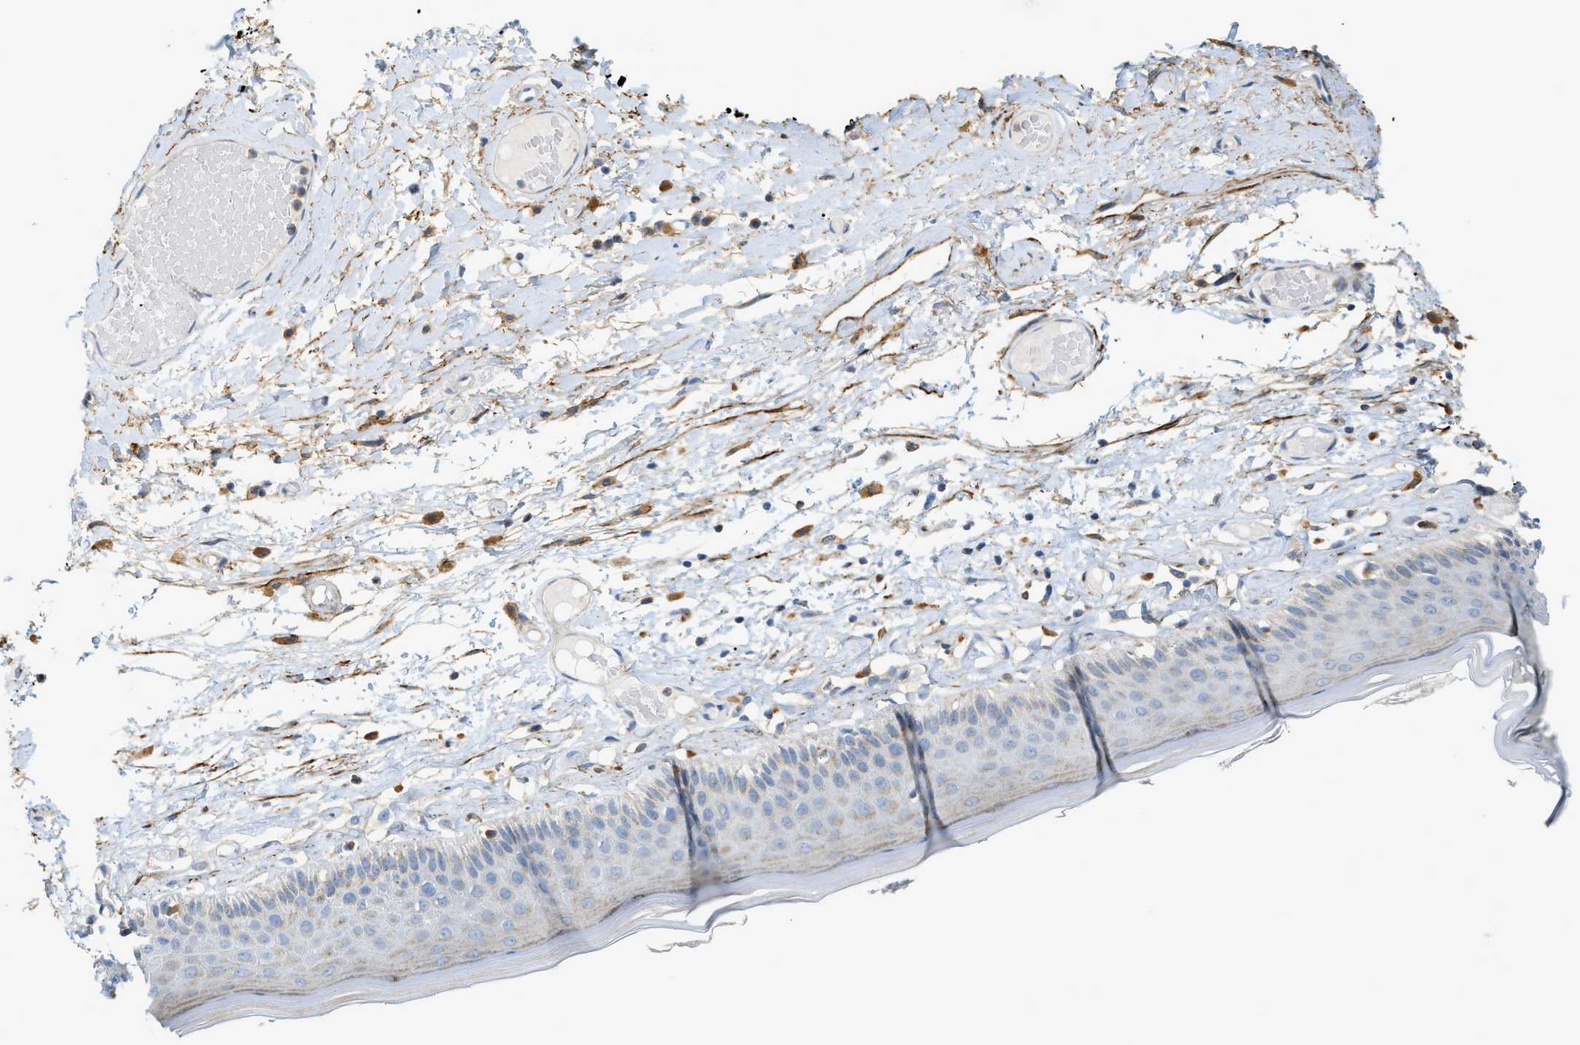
{"staining": {"intensity": "moderate", "quantity": "<25%", "location": "cytoplasmic/membranous"}, "tissue": "skin", "cell_type": "Epidermal cells", "image_type": "normal", "snomed": [{"axis": "morphology", "description": "Normal tissue, NOS"}, {"axis": "topography", "description": "Vulva"}], "caption": "Protein expression analysis of unremarkable skin exhibits moderate cytoplasmic/membranous expression in about <25% of epidermal cells.", "gene": "LMBRD1", "patient": {"sex": "female", "age": 73}}